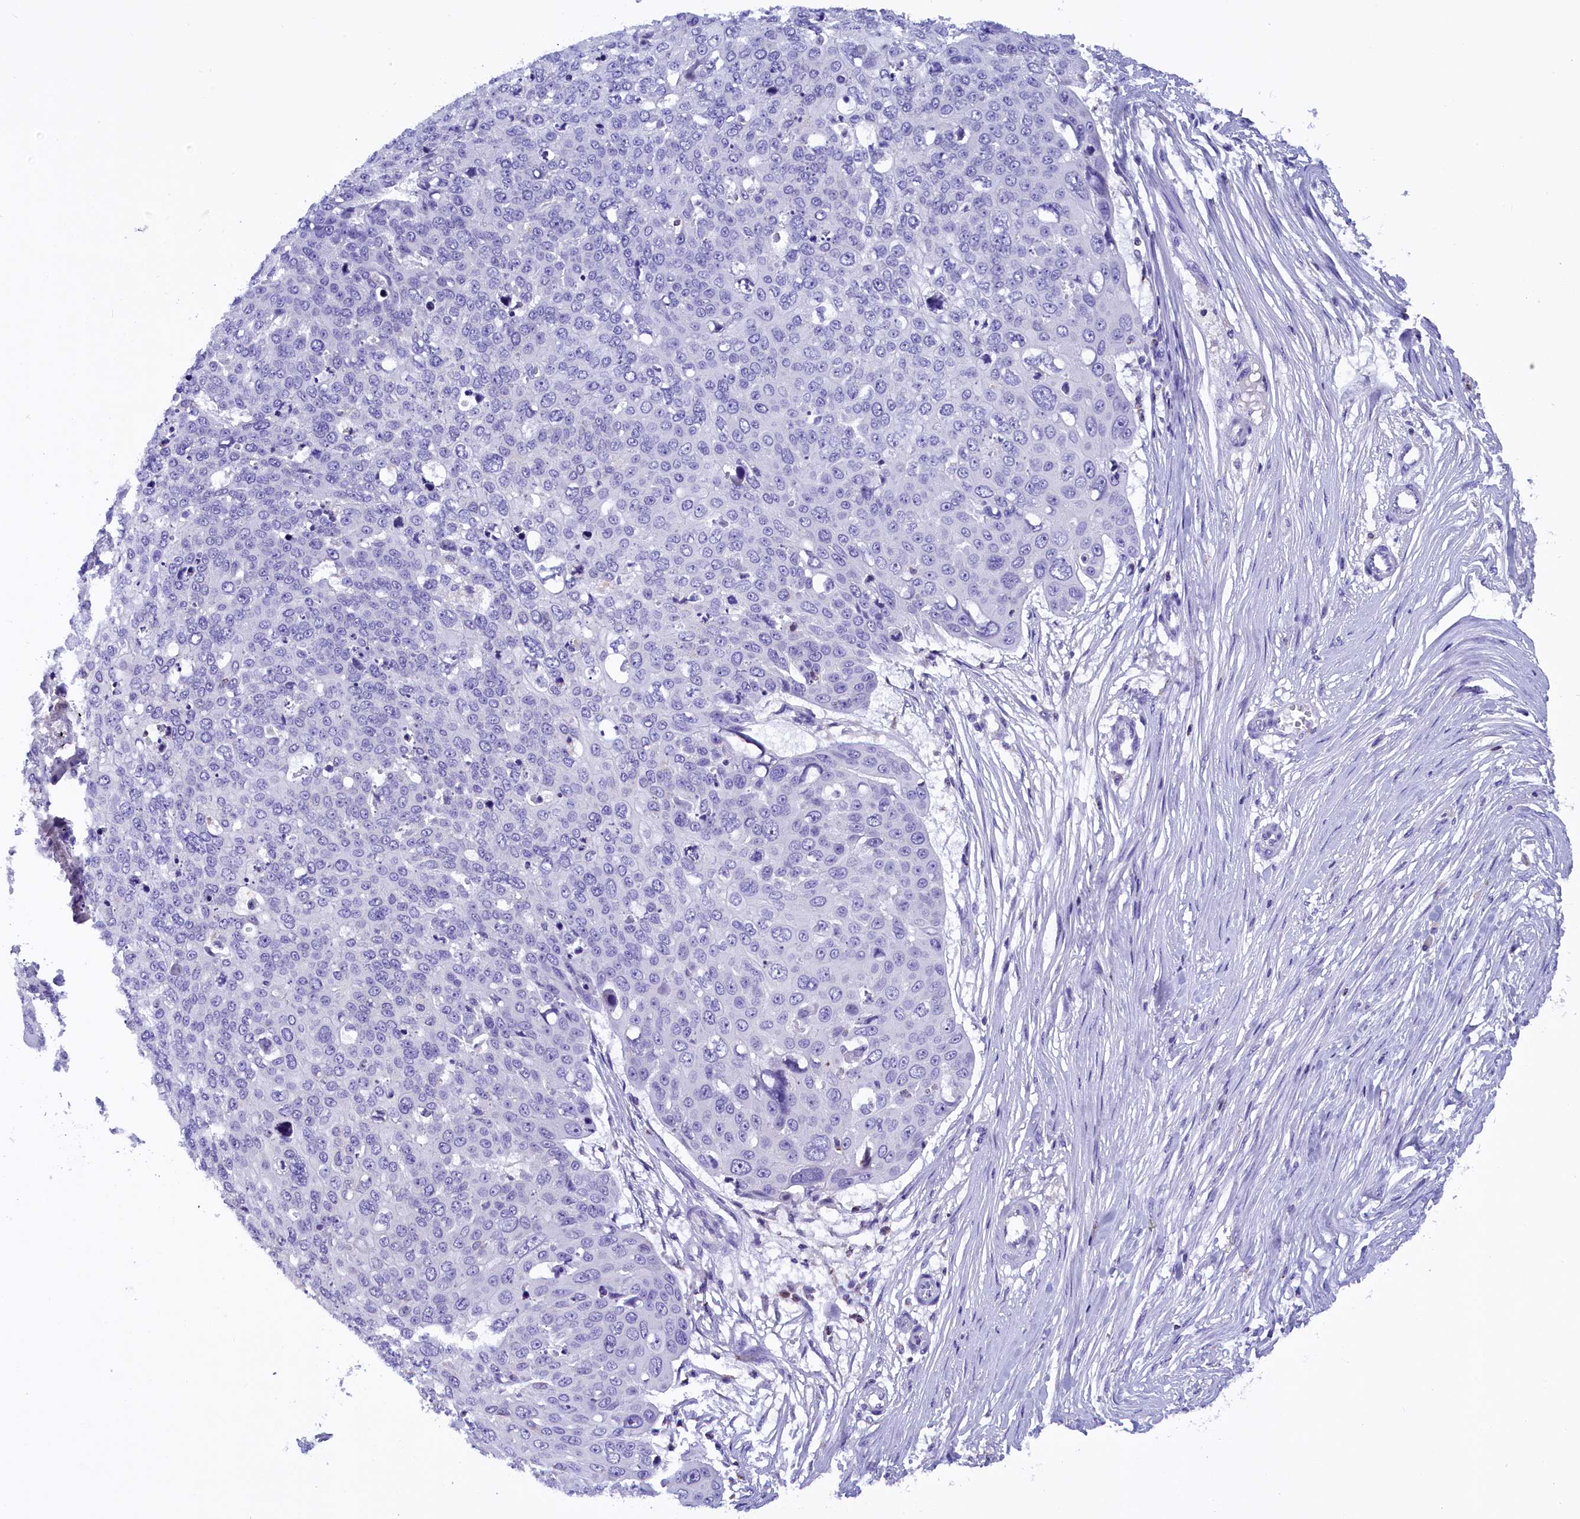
{"staining": {"intensity": "negative", "quantity": "none", "location": "none"}, "tissue": "skin cancer", "cell_type": "Tumor cells", "image_type": "cancer", "snomed": [{"axis": "morphology", "description": "Squamous cell carcinoma, NOS"}, {"axis": "topography", "description": "Skin"}], "caption": "Photomicrograph shows no protein staining in tumor cells of skin squamous cell carcinoma tissue.", "gene": "ABAT", "patient": {"sex": "male", "age": 71}}